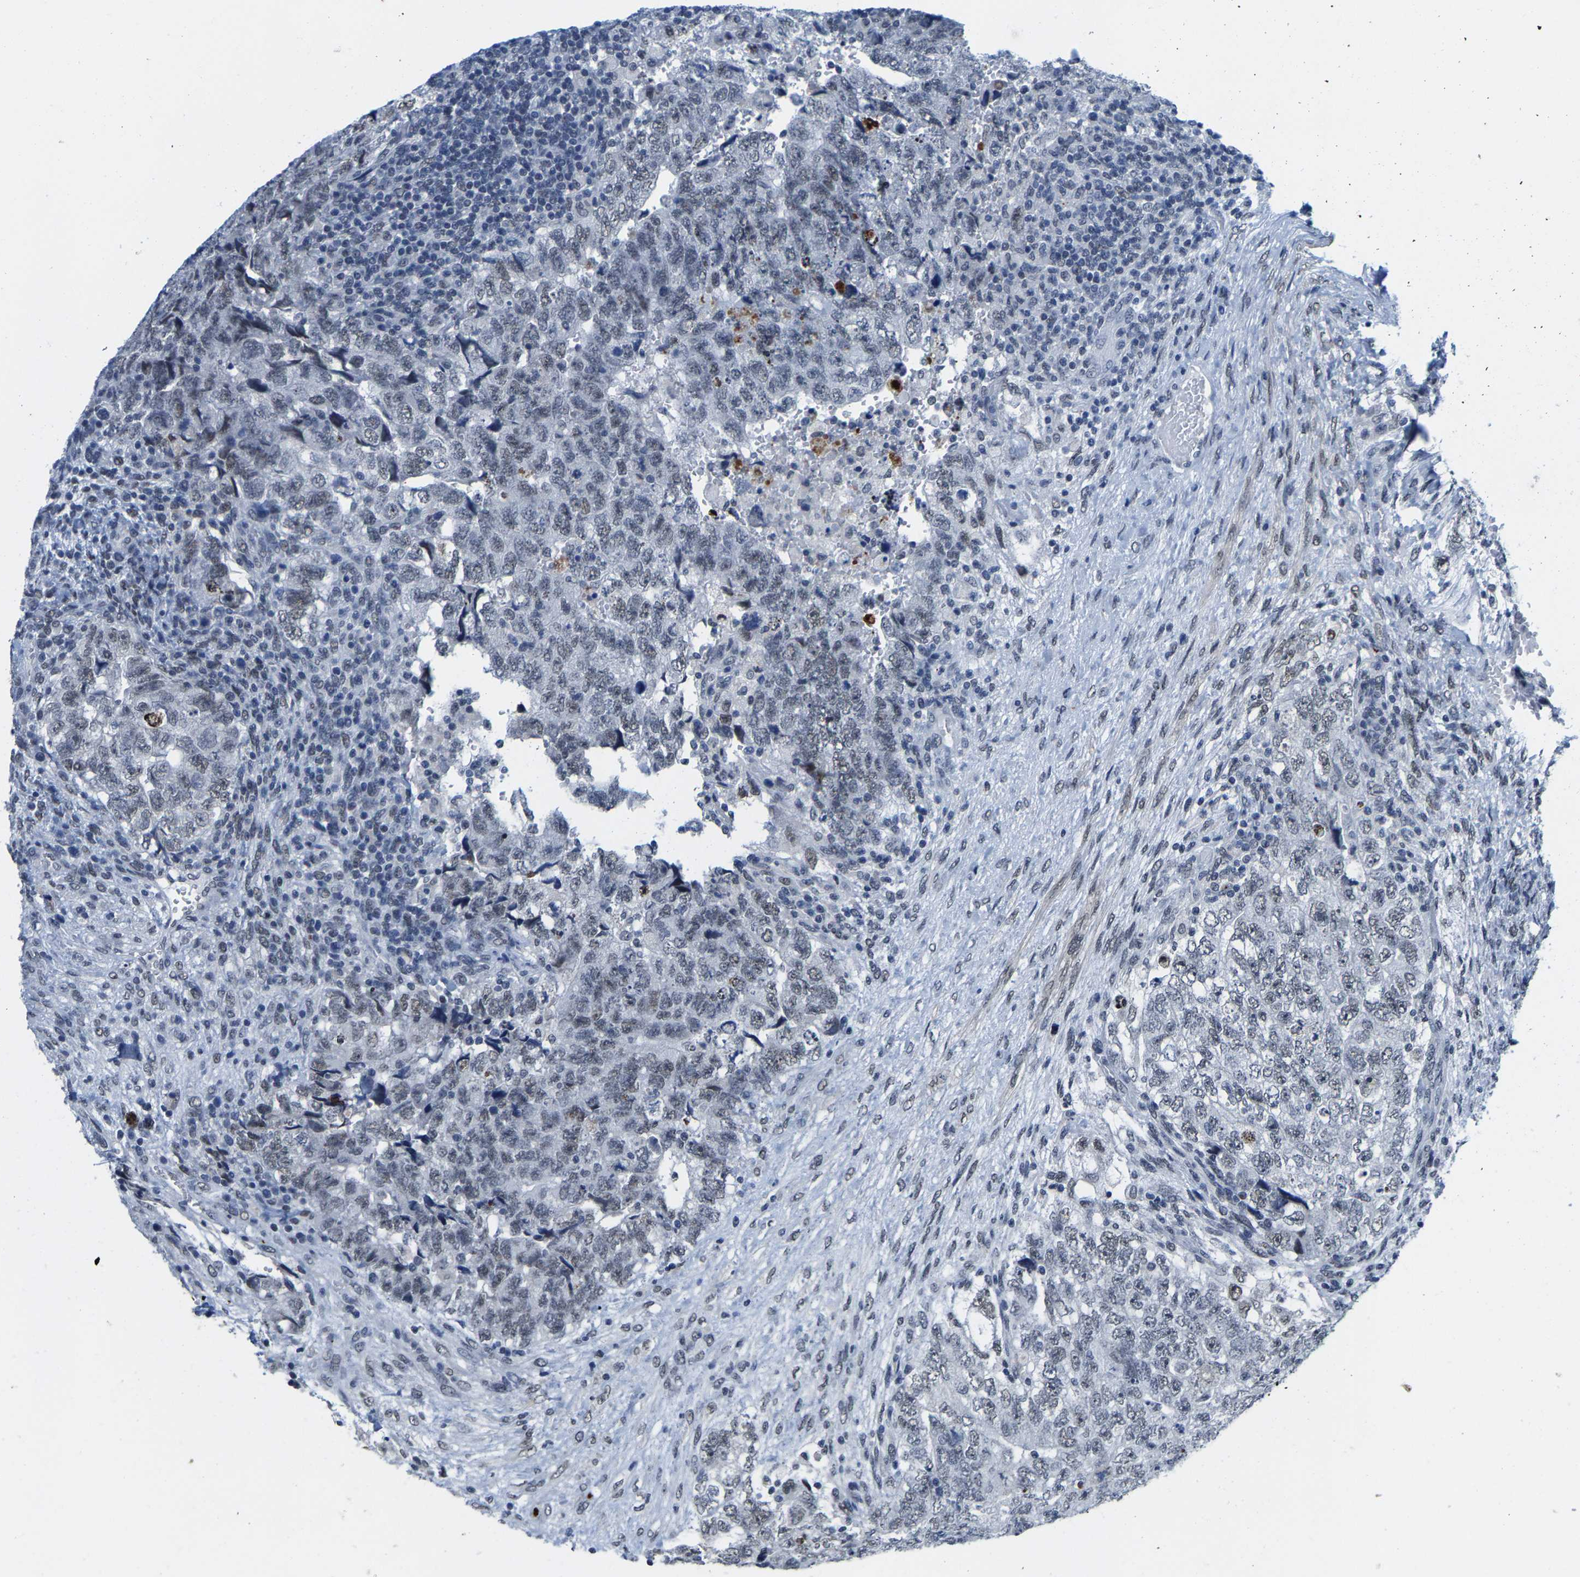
{"staining": {"intensity": "weak", "quantity": "<25%", "location": "nuclear"}, "tissue": "testis cancer", "cell_type": "Tumor cells", "image_type": "cancer", "snomed": [{"axis": "morphology", "description": "Carcinoma, Embryonal, NOS"}, {"axis": "topography", "description": "Testis"}], "caption": "High magnification brightfield microscopy of testis embryonal carcinoma stained with DAB (3,3'-diaminobenzidine) (brown) and counterstained with hematoxylin (blue): tumor cells show no significant staining.", "gene": "SETD1B", "patient": {"sex": "male", "age": 36}}